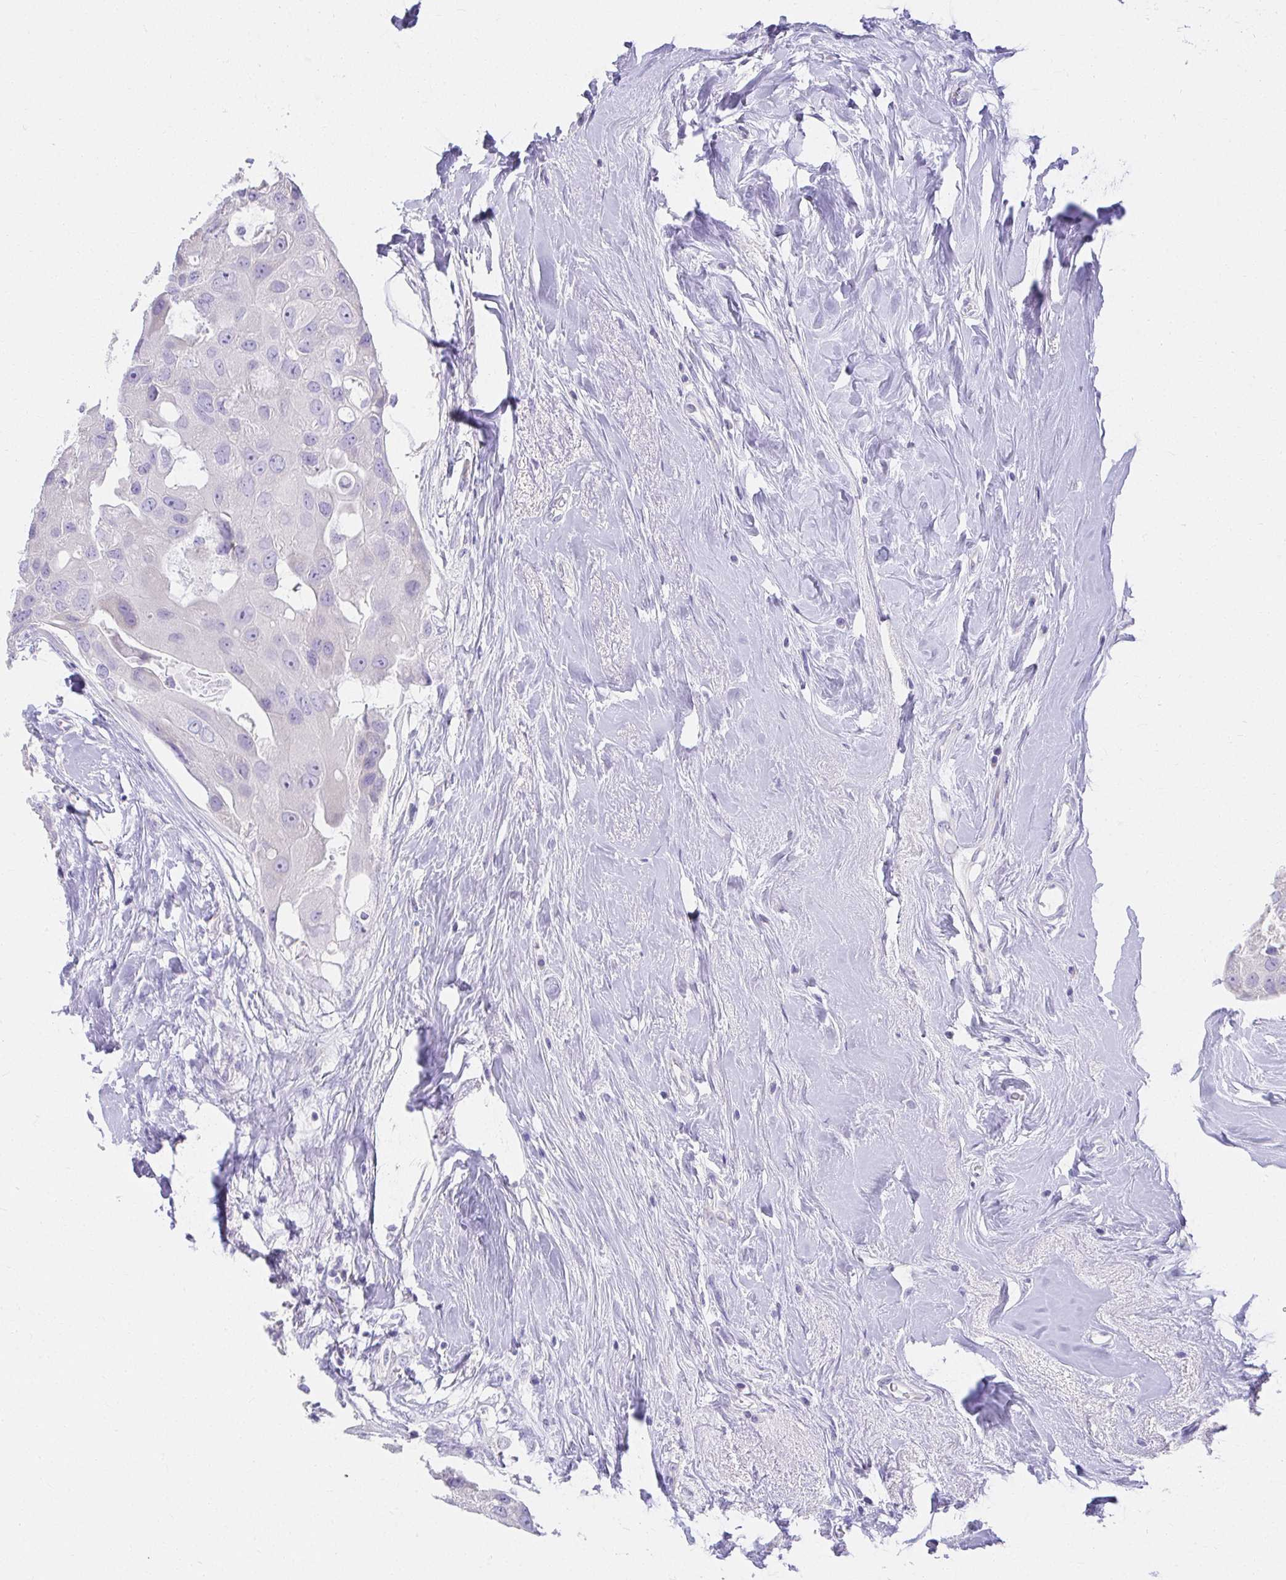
{"staining": {"intensity": "negative", "quantity": "none", "location": "none"}, "tissue": "breast cancer", "cell_type": "Tumor cells", "image_type": "cancer", "snomed": [{"axis": "morphology", "description": "Duct carcinoma"}, {"axis": "topography", "description": "Breast"}], "caption": "Breast cancer (infiltrating ductal carcinoma) stained for a protein using immunohistochemistry reveals no positivity tumor cells.", "gene": "VGLL1", "patient": {"sex": "female", "age": 43}}